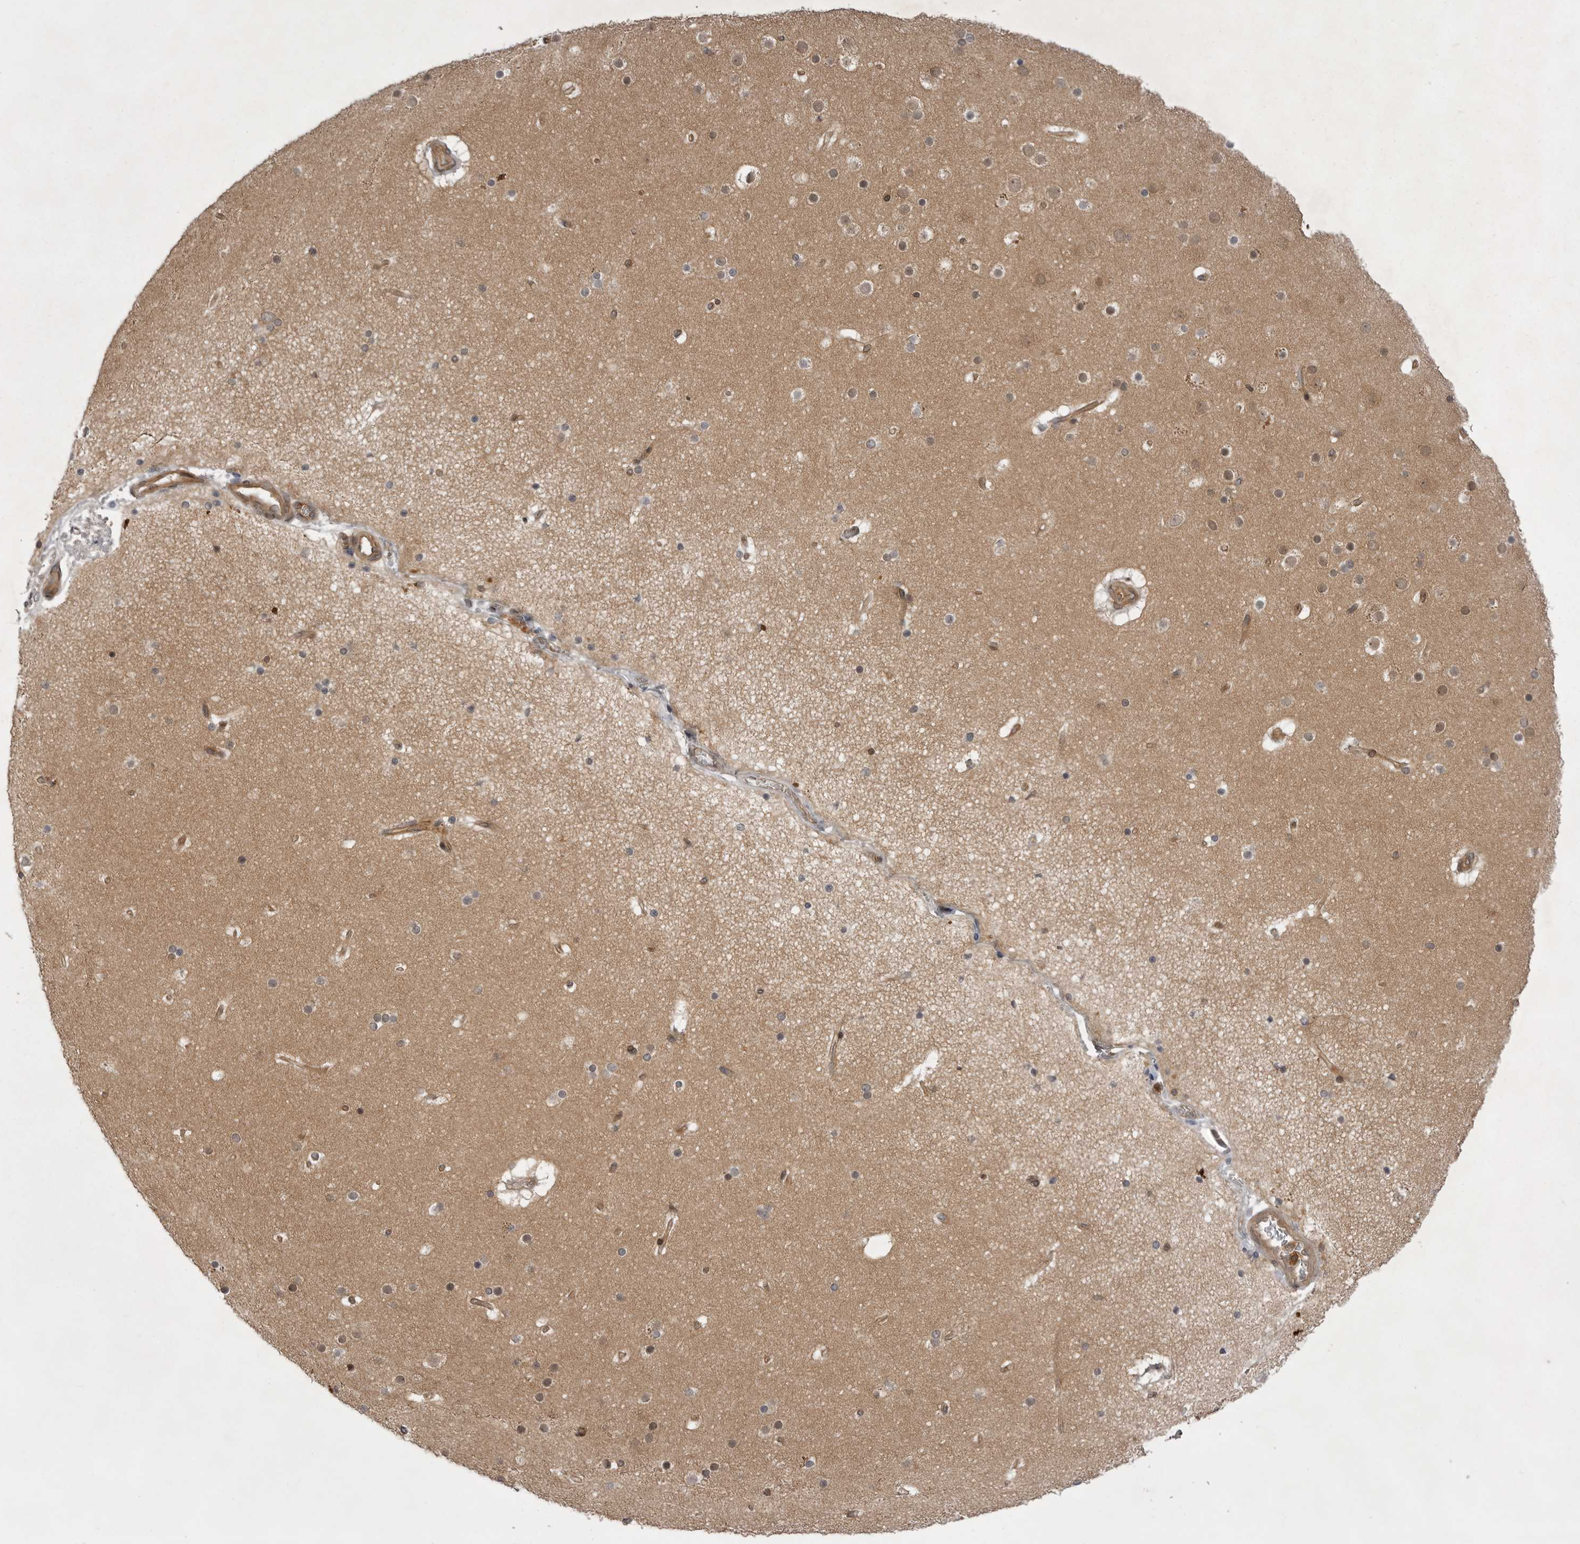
{"staining": {"intensity": "moderate", "quantity": ">75%", "location": "cytoplasmic/membranous"}, "tissue": "cerebral cortex", "cell_type": "Endothelial cells", "image_type": "normal", "snomed": [{"axis": "morphology", "description": "Normal tissue, NOS"}, {"axis": "topography", "description": "Cerebral cortex"}], "caption": "A brown stain labels moderate cytoplasmic/membranous expression of a protein in endothelial cells of unremarkable human cerebral cortex.", "gene": "STK24", "patient": {"sex": "male", "age": 57}}